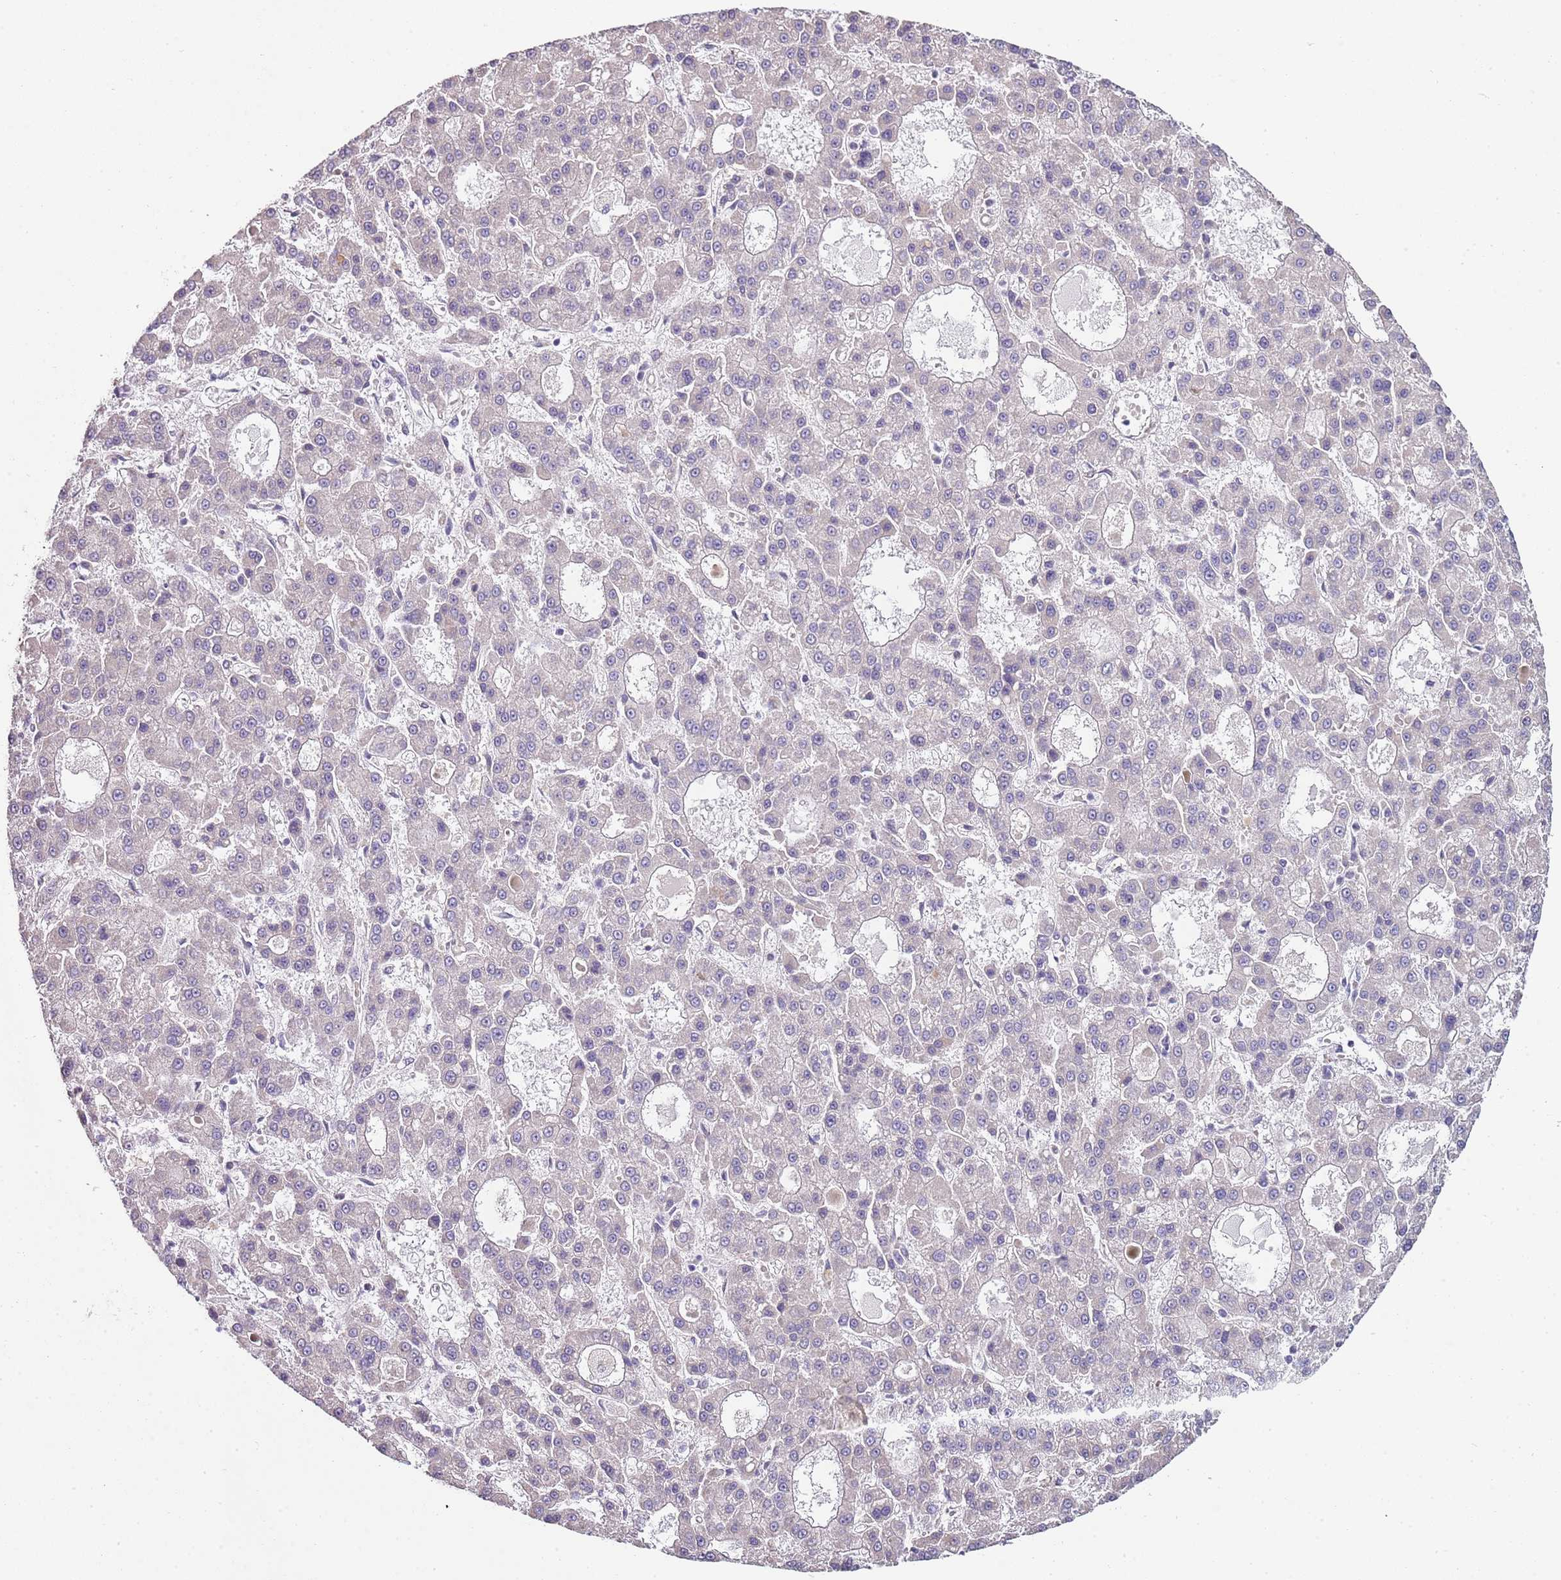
{"staining": {"intensity": "negative", "quantity": "none", "location": "none"}, "tissue": "liver cancer", "cell_type": "Tumor cells", "image_type": "cancer", "snomed": [{"axis": "morphology", "description": "Carcinoma, Hepatocellular, NOS"}, {"axis": "topography", "description": "Liver"}], "caption": "Immunohistochemical staining of hepatocellular carcinoma (liver) reveals no significant expression in tumor cells. (Brightfield microscopy of DAB (3,3'-diaminobenzidine) IHC at high magnification).", "gene": "TBC1D9", "patient": {"sex": "male", "age": 70}}